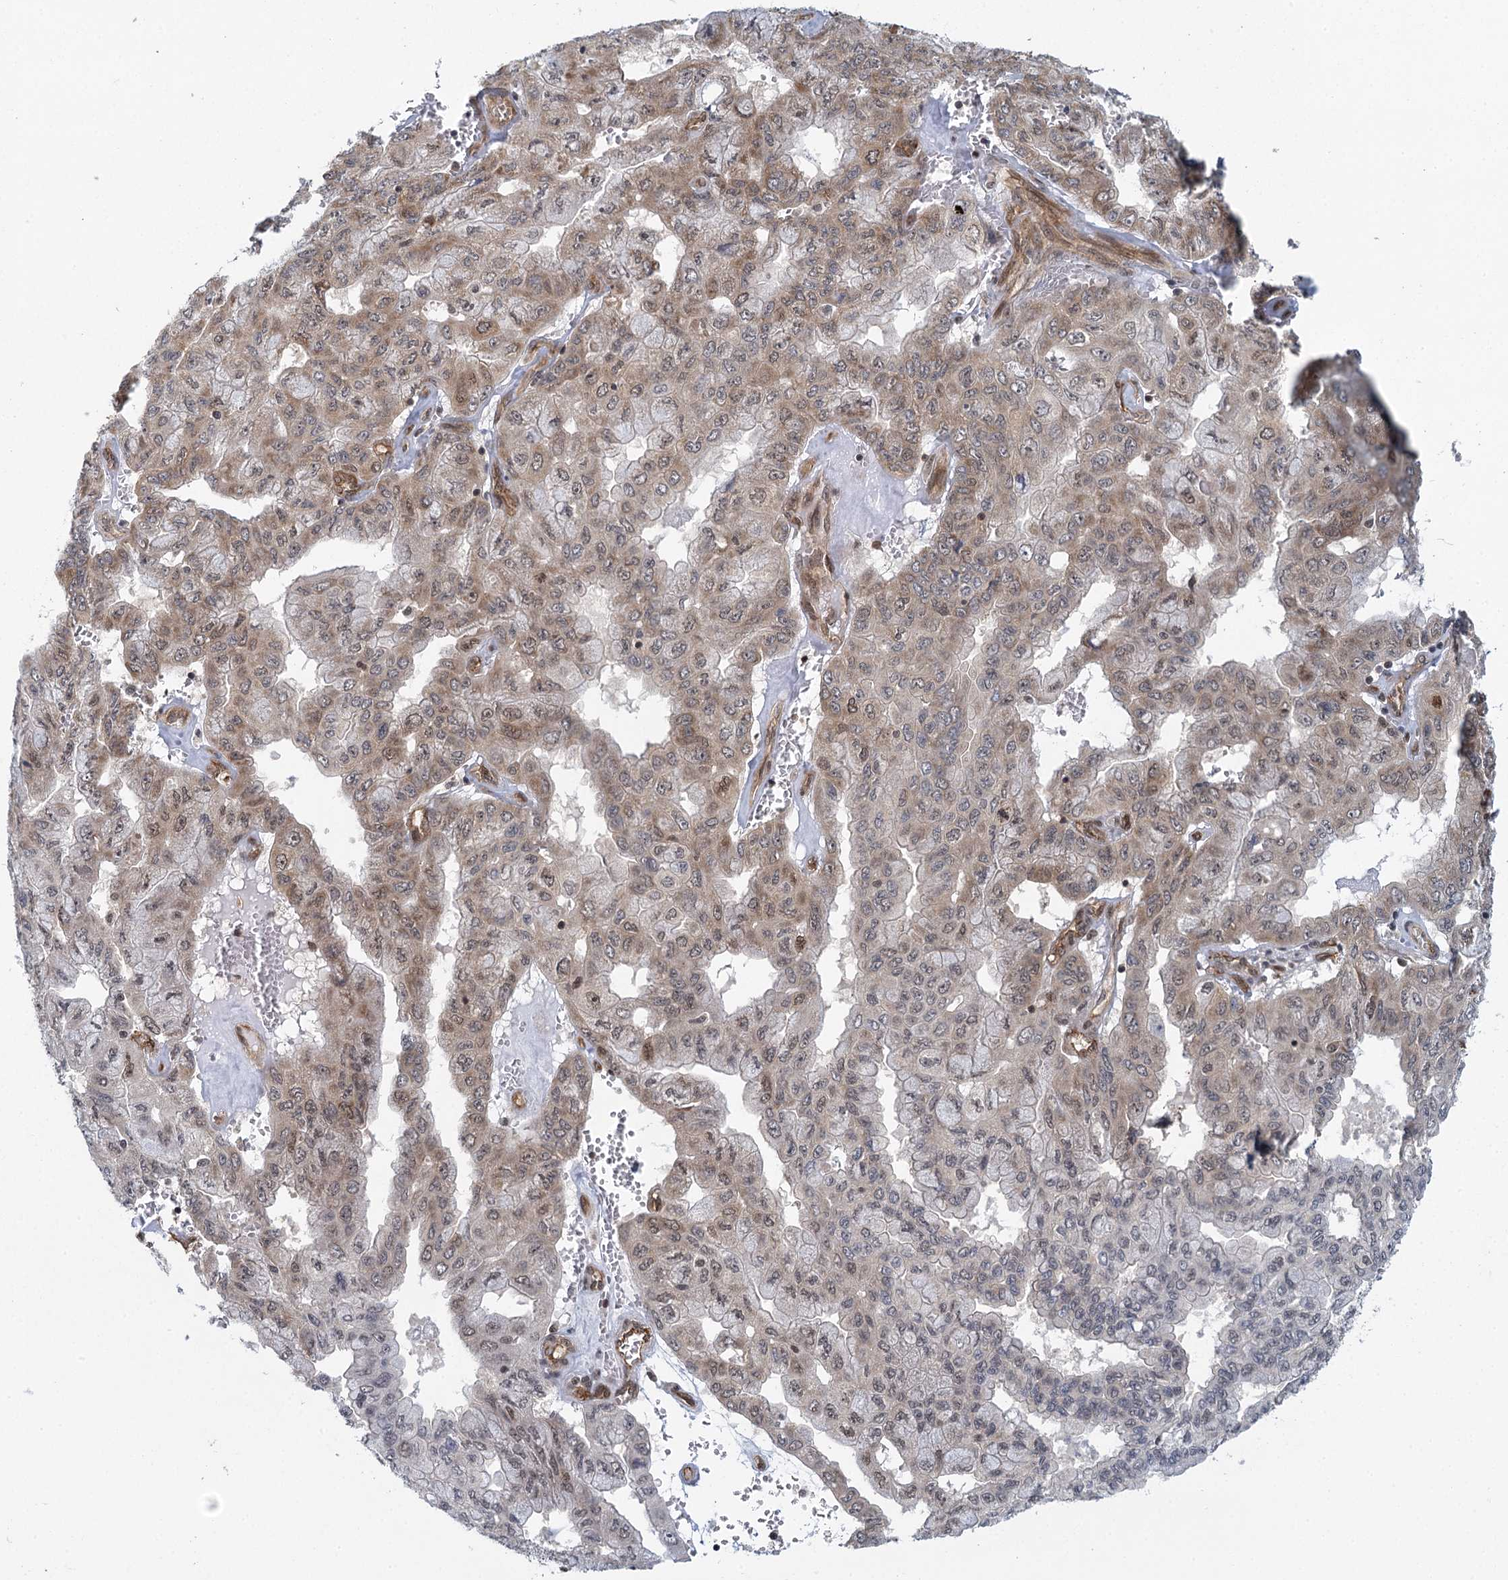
{"staining": {"intensity": "moderate", "quantity": "25%-75%", "location": "cytoplasmic/membranous,nuclear"}, "tissue": "pancreatic cancer", "cell_type": "Tumor cells", "image_type": "cancer", "snomed": [{"axis": "morphology", "description": "Adenocarcinoma, NOS"}, {"axis": "topography", "description": "Pancreas"}], "caption": "Immunohistochemical staining of pancreatic cancer (adenocarcinoma) exhibits moderate cytoplasmic/membranous and nuclear protein positivity in about 25%-75% of tumor cells. The protein is stained brown, and the nuclei are stained in blue (DAB (3,3'-diaminobenzidine) IHC with brightfield microscopy, high magnification).", "gene": "GPATCH11", "patient": {"sex": "male", "age": 51}}